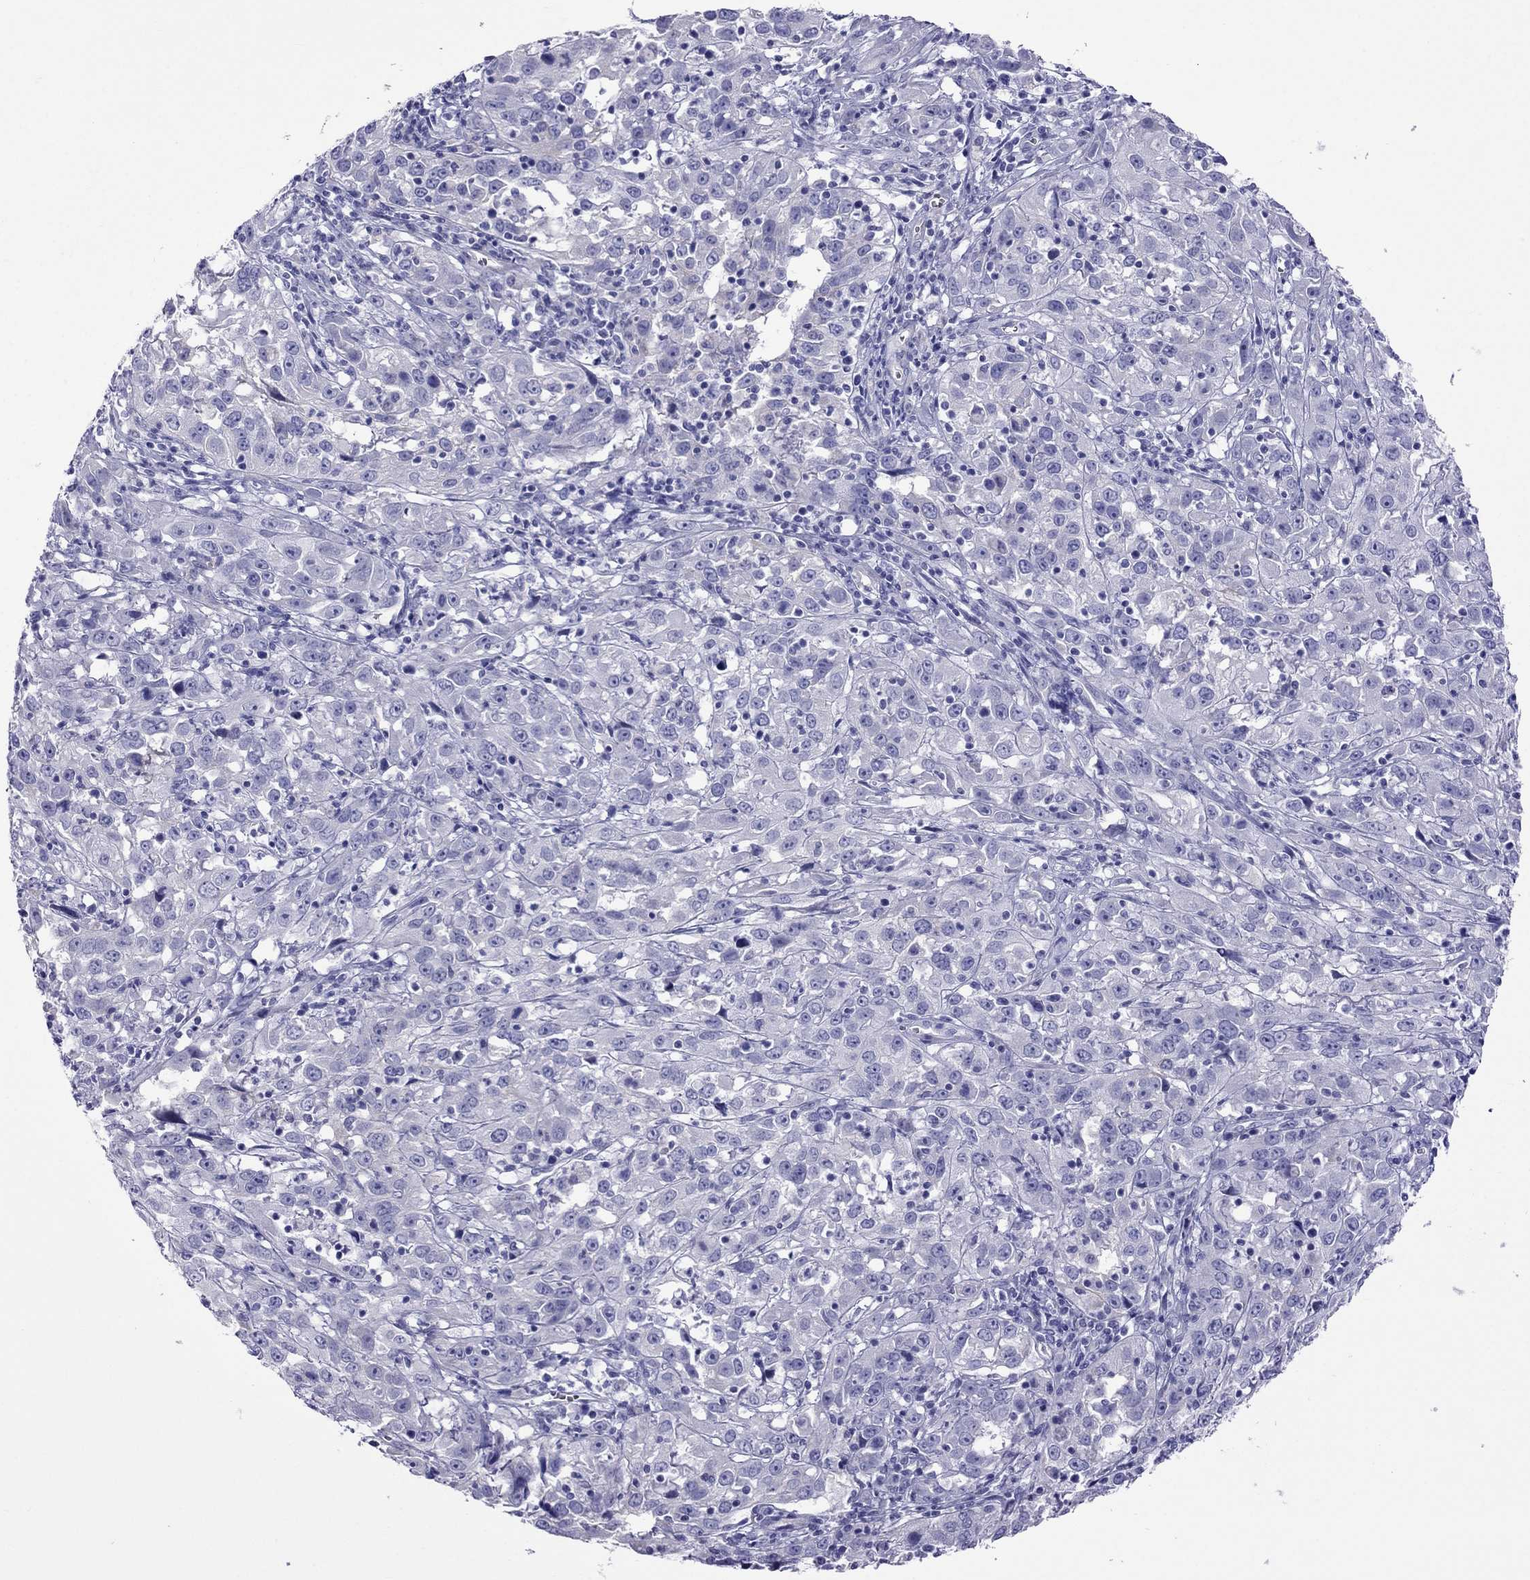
{"staining": {"intensity": "negative", "quantity": "none", "location": "none"}, "tissue": "cervical cancer", "cell_type": "Tumor cells", "image_type": "cancer", "snomed": [{"axis": "morphology", "description": "Squamous cell carcinoma, NOS"}, {"axis": "topography", "description": "Cervix"}], "caption": "Tumor cells show no significant protein staining in squamous cell carcinoma (cervical). Nuclei are stained in blue.", "gene": "TDRD1", "patient": {"sex": "female", "age": 32}}